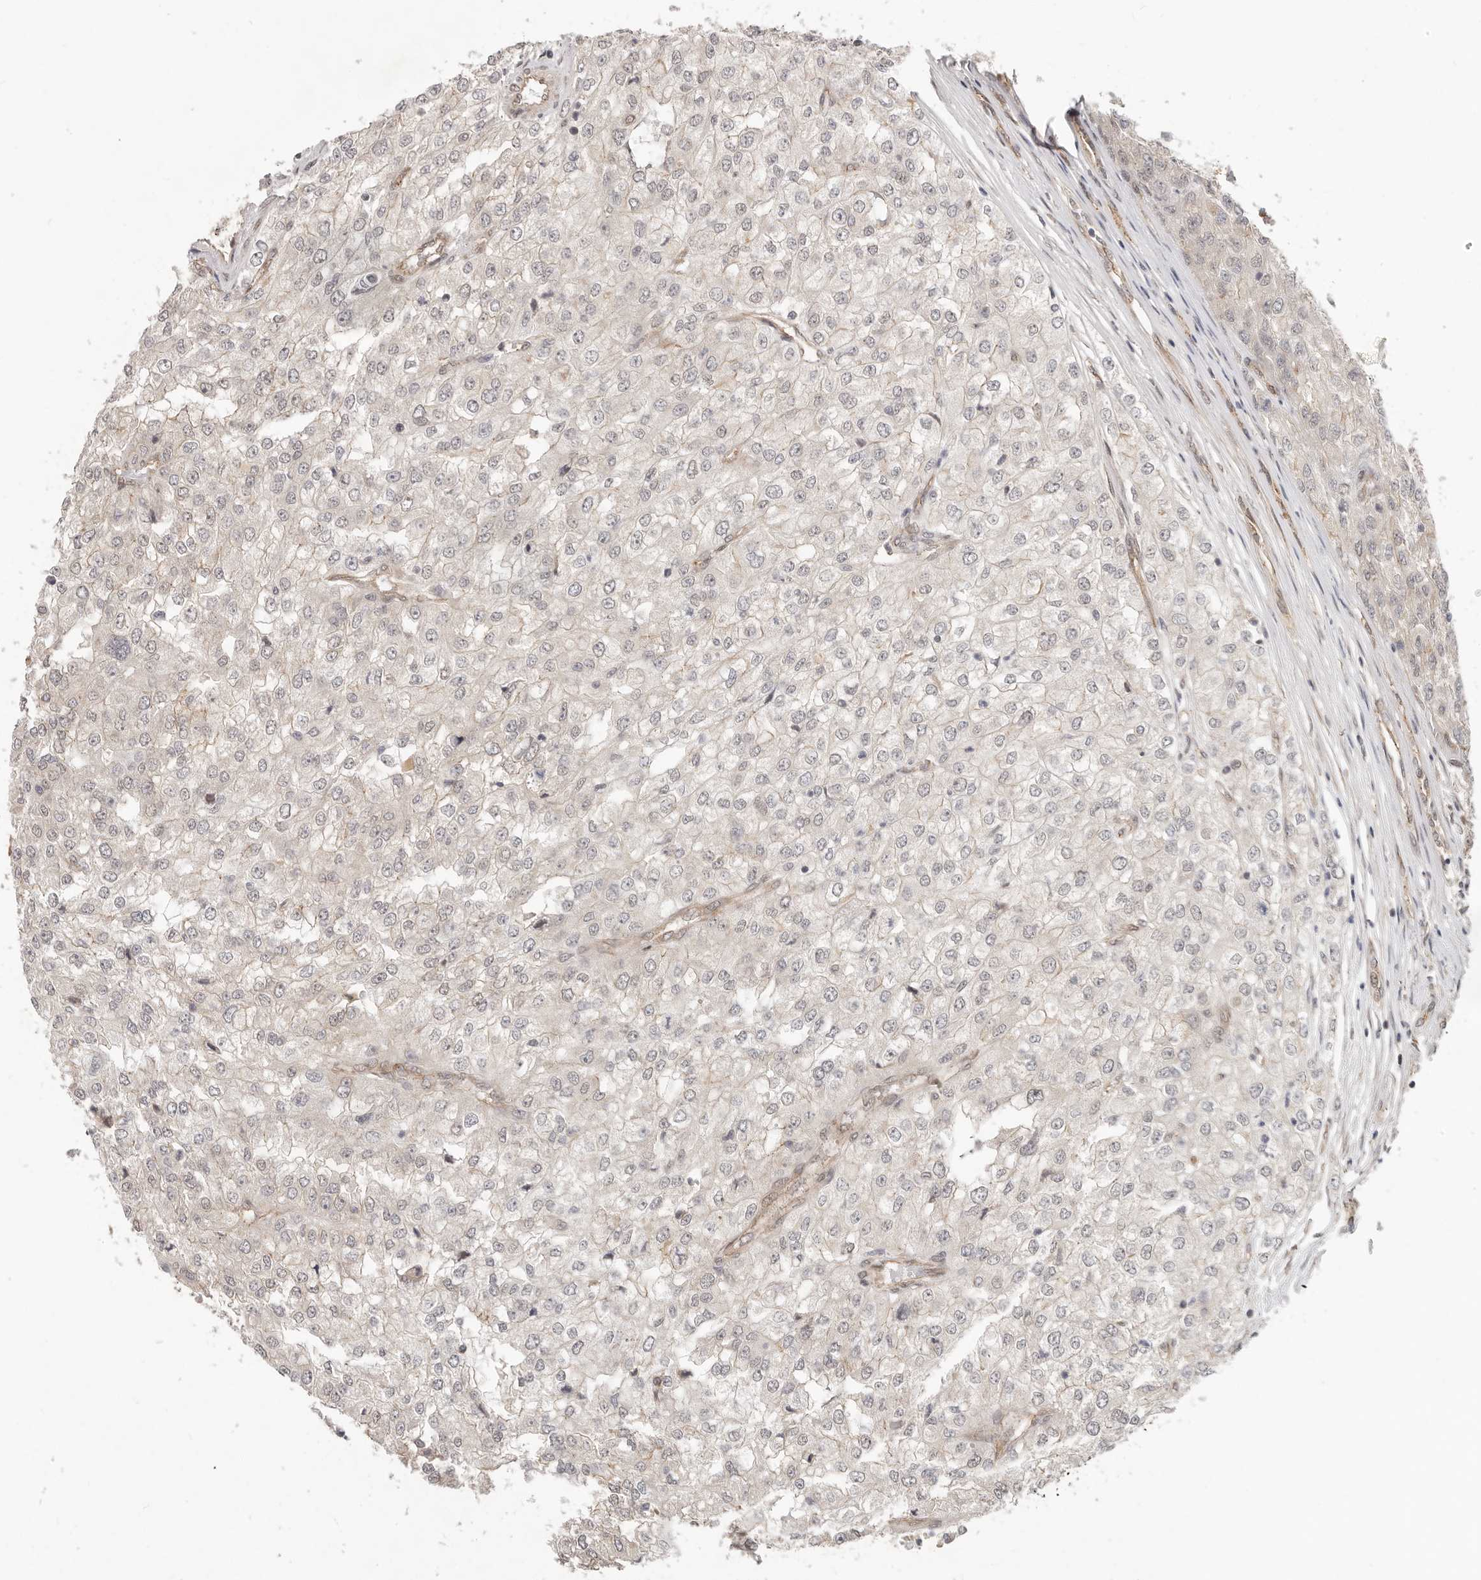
{"staining": {"intensity": "negative", "quantity": "none", "location": "none"}, "tissue": "renal cancer", "cell_type": "Tumor cells", "image_type": "cancer", "snomed": [{"axis": "morphology", "description": "Adenocarcinoma, NOS"}, {"axis": "topography", "description": "Kidney"}], "caption": "IHC micrograph of human renal cancer (adenocarcinoma) stained for a protein (brown), which reveals no positivity in tumor cells.", "gene": "USP49", "patient": {"sex": "female", "age": 54}}